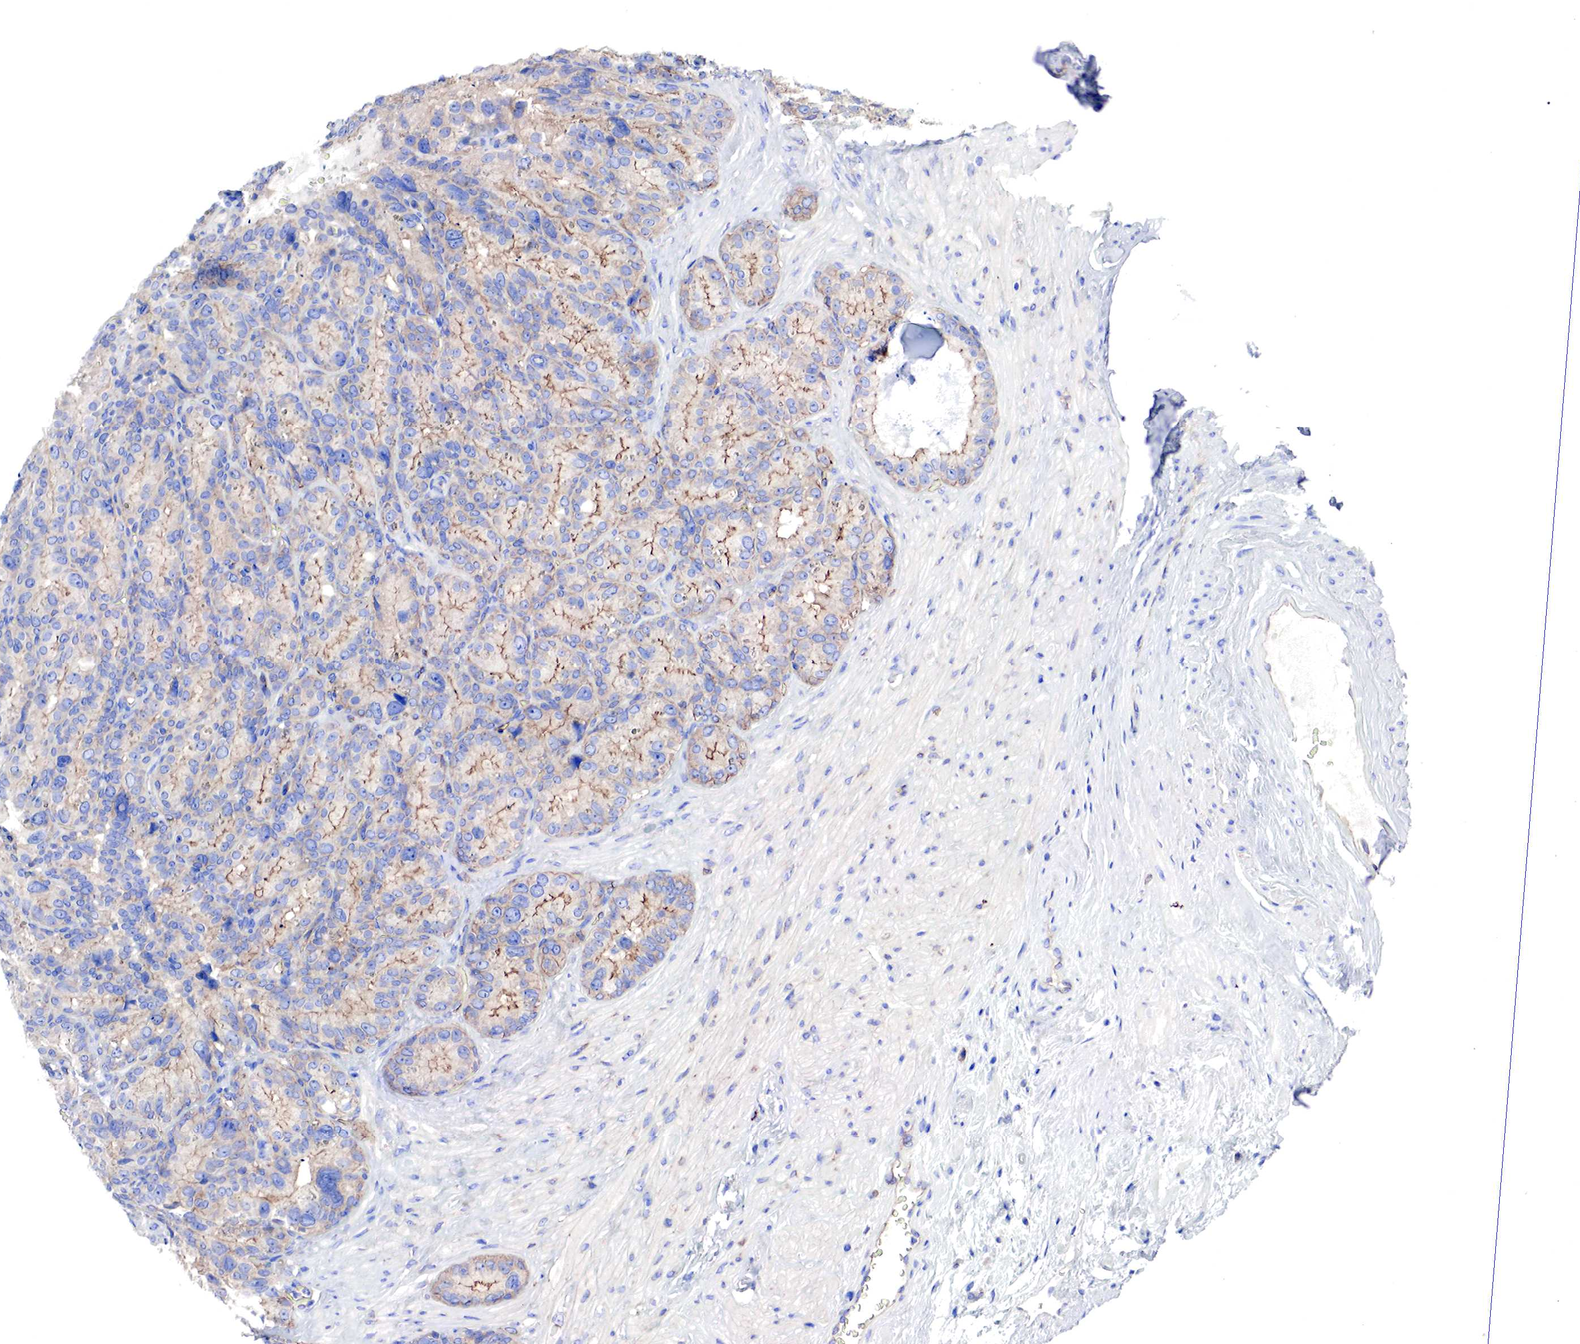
{"staining": {"intensity": "moderate", "quantity": ">75%", "location": "cytoplasmic/membranous"}, "tissue": "seminal vesicle", "cell_type": "Glandular cells", "image_type": "normal", "snomed": [{"axis": "morphology", "description": "Normal tissue, NOS"}, {"axis": "topography", "description": "Seminal veicle"}], "caption": "The histopathology image exhibits staining of normal seminal vesicle, revealing moderate cytoplasmic/membranous protein staining (brown color) within glandular cells. The protein is stained brown, and the nuclei are stained in blue (DAB (3,3'-diaminobenzidine) IHC with brightfield microscopy, high magnification).", "gene": "MSN", "patient": {"sex": "male", "age": 63}}